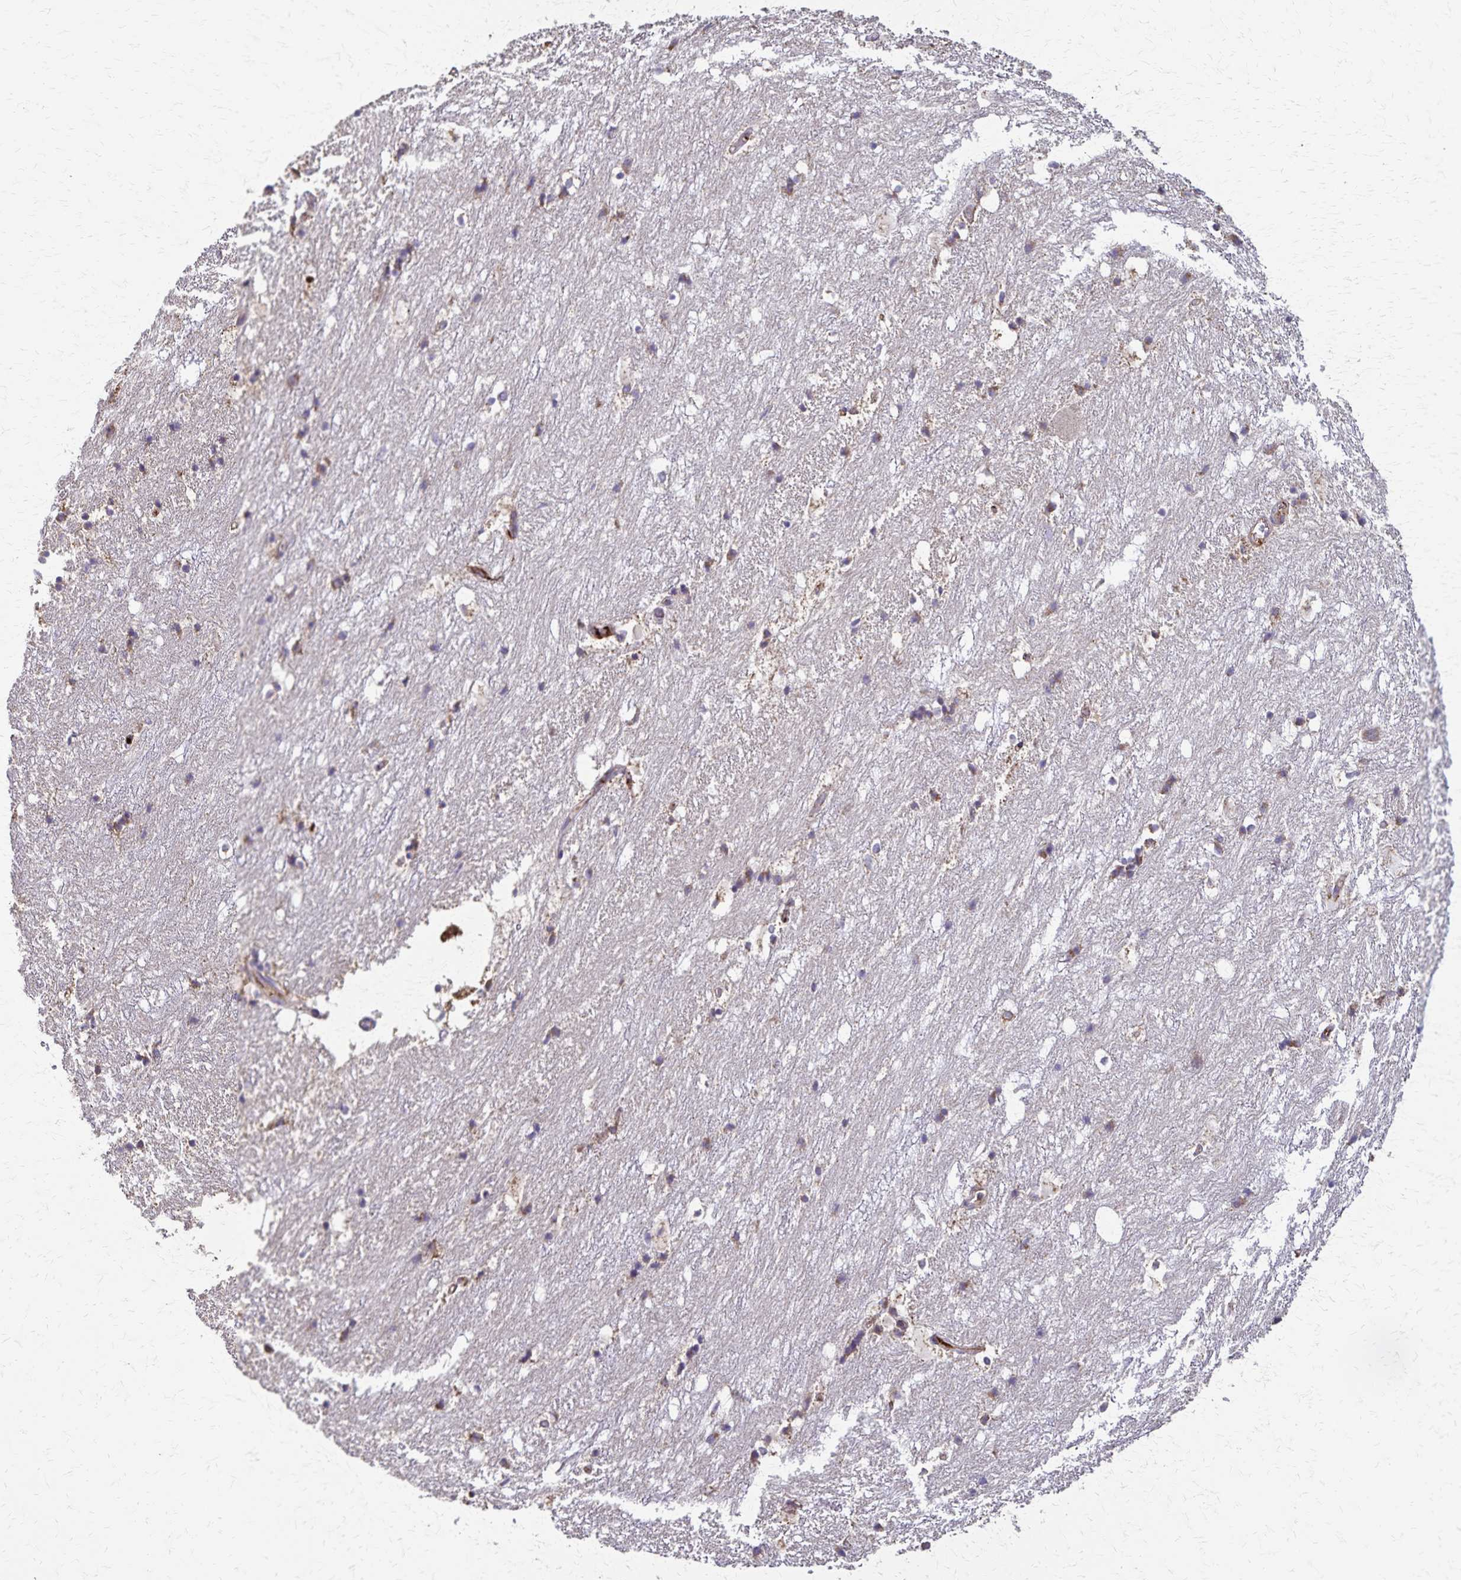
{"staining": {"intensity": "moderate", "quantity": "<25%", "location": "cytoplasmic/membranous"}, "tissue": "hippocampus", "cell_type": "Glial cells", "image_type": "normal", "snomed": [{"axis": "morphology", "description": "Normal tissue, NOS"}, {"axis": "topography", "description": "Hippocampus"}], "caption": "The photomicrograph reveals staining of benign hippocampus, revealing moderate cytoplasmic/membranous protein staining (brown color) within glial cells.", "gene": "RNF10", "patient": {"sex": "female", "age": 52}}